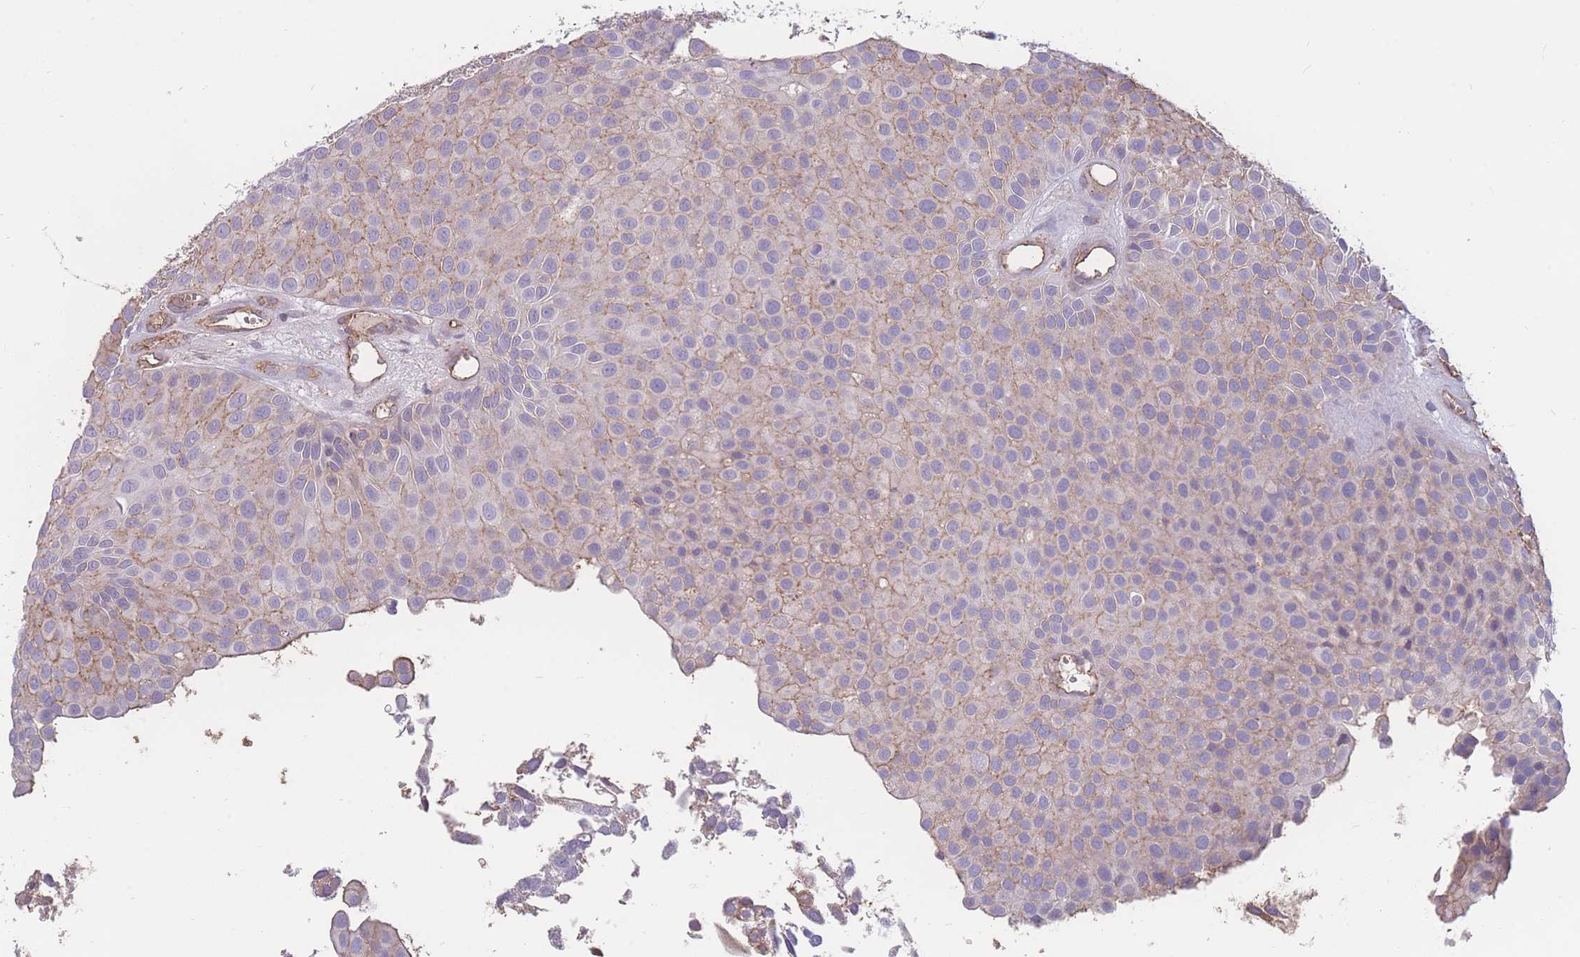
{"staining": {"intensity": "weak", "quantity": "25%-75%", "location": "cytoplasmic/membranous"}, "tissue": "urothelial cancer", "cell_type": "Tumor cells", "image_type": "cancer", "snomed": [{"axis": "morphology", "description": "Urothelial carcinoma, Low grade"}, {"axis": "topography", "description": "Urinary bladder"}], "caption": "The photomicrograph displays a brown stain indicating the presence of a protein in the cytoplasmic/membranous of tumor cells in urothelial cancer.", "gene": "GNA11", "patient": {"sex": "male", "age": 88}}